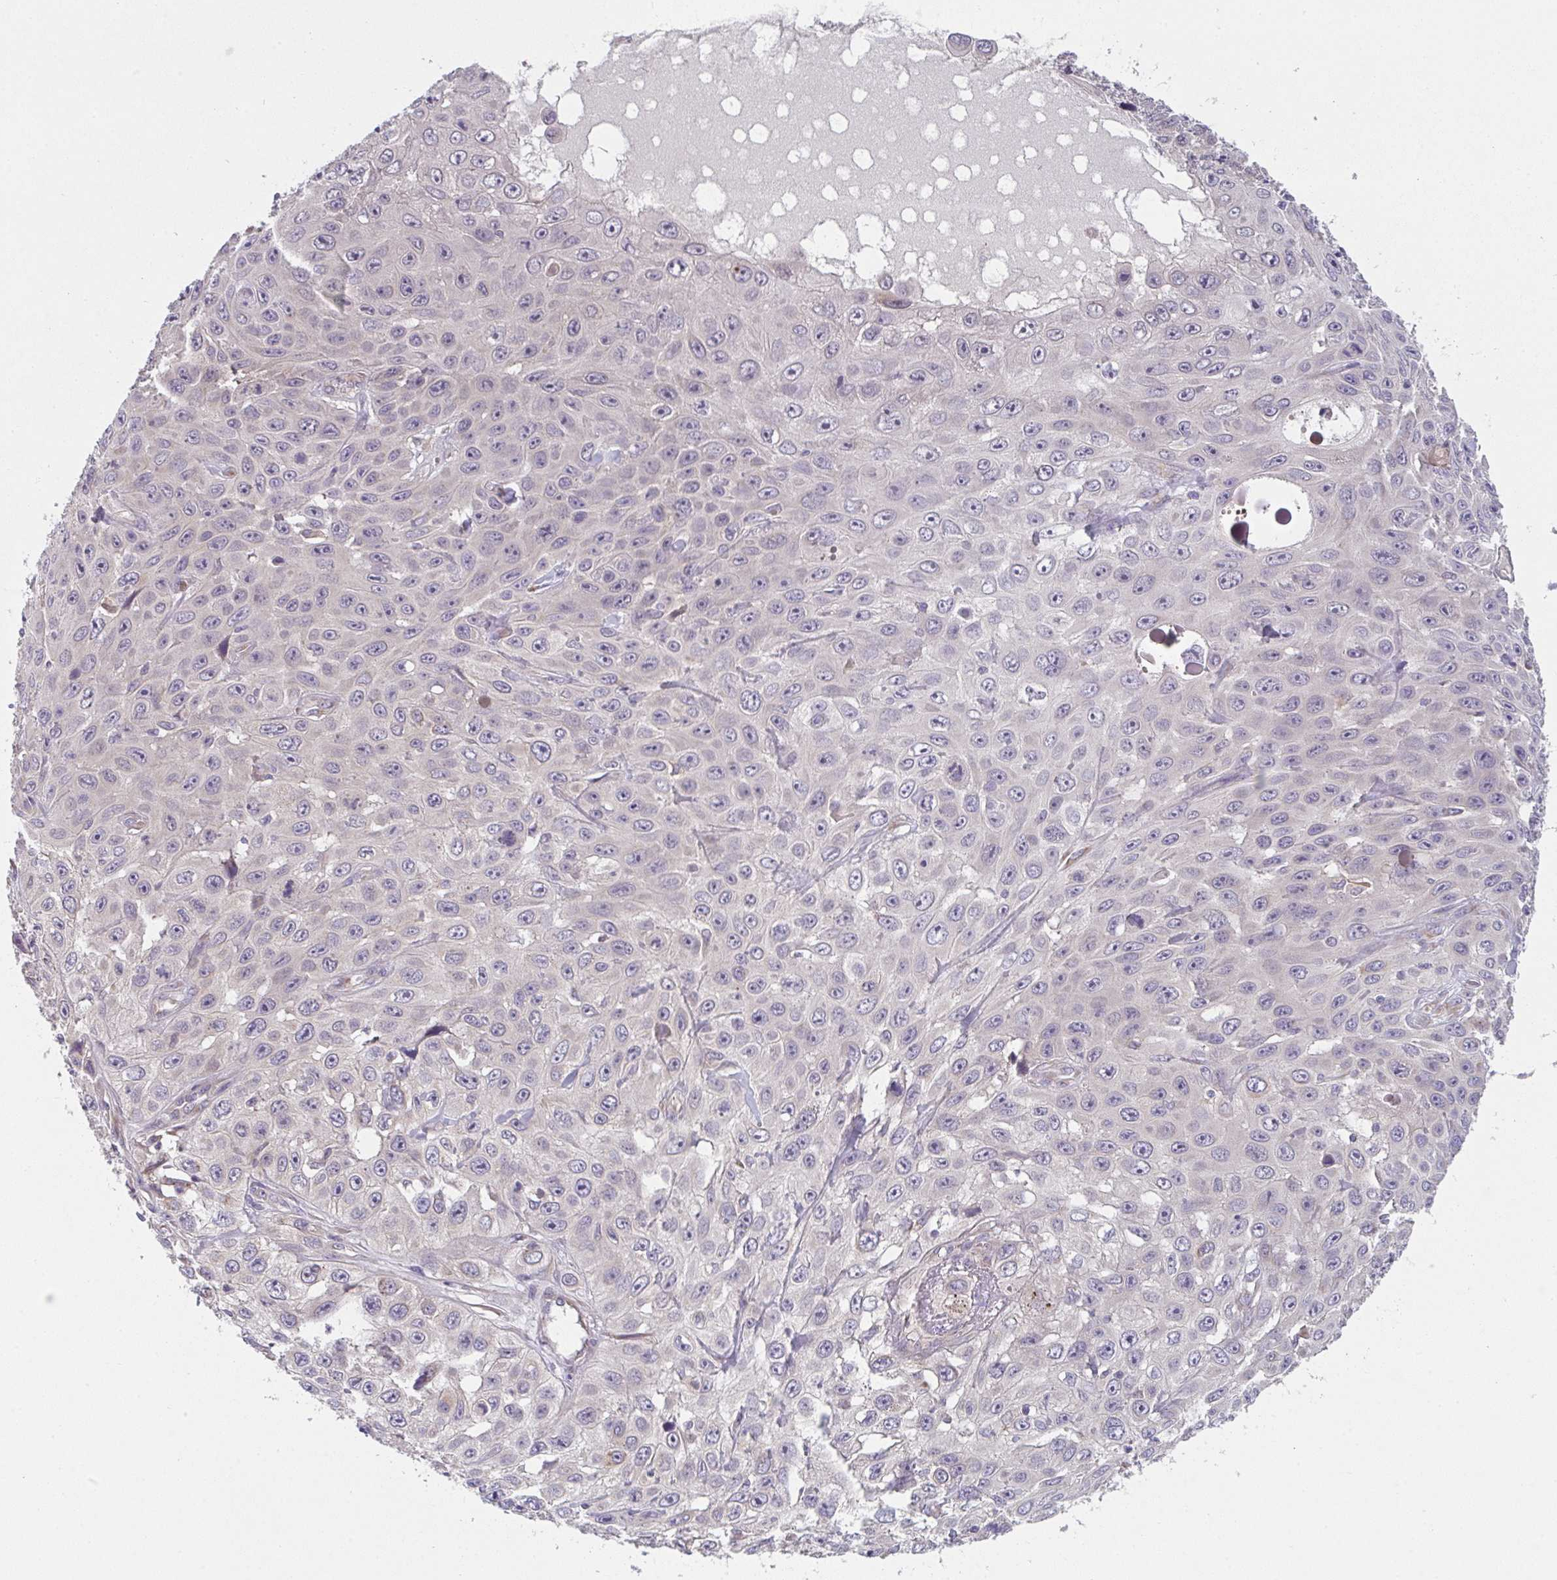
{"staining": {"intensity": "negative", "quantity": "none", "location": "none"}, "tissue": "skin cancer", "cell_type": "Tumor cells", "image_type": "cancer", "snomed": [{"axis": "morphology", "description": "Squamous cell carcinoma, NOS"}, {"axis": "topography", "description": "Skin"}], "caption": "Immunohistochemical staining of skin squamous cell carcinoma shows no significant expression in tumor cells.", "gene": "TSPAN31", "patient": {"sex": "male", "age": 82}}